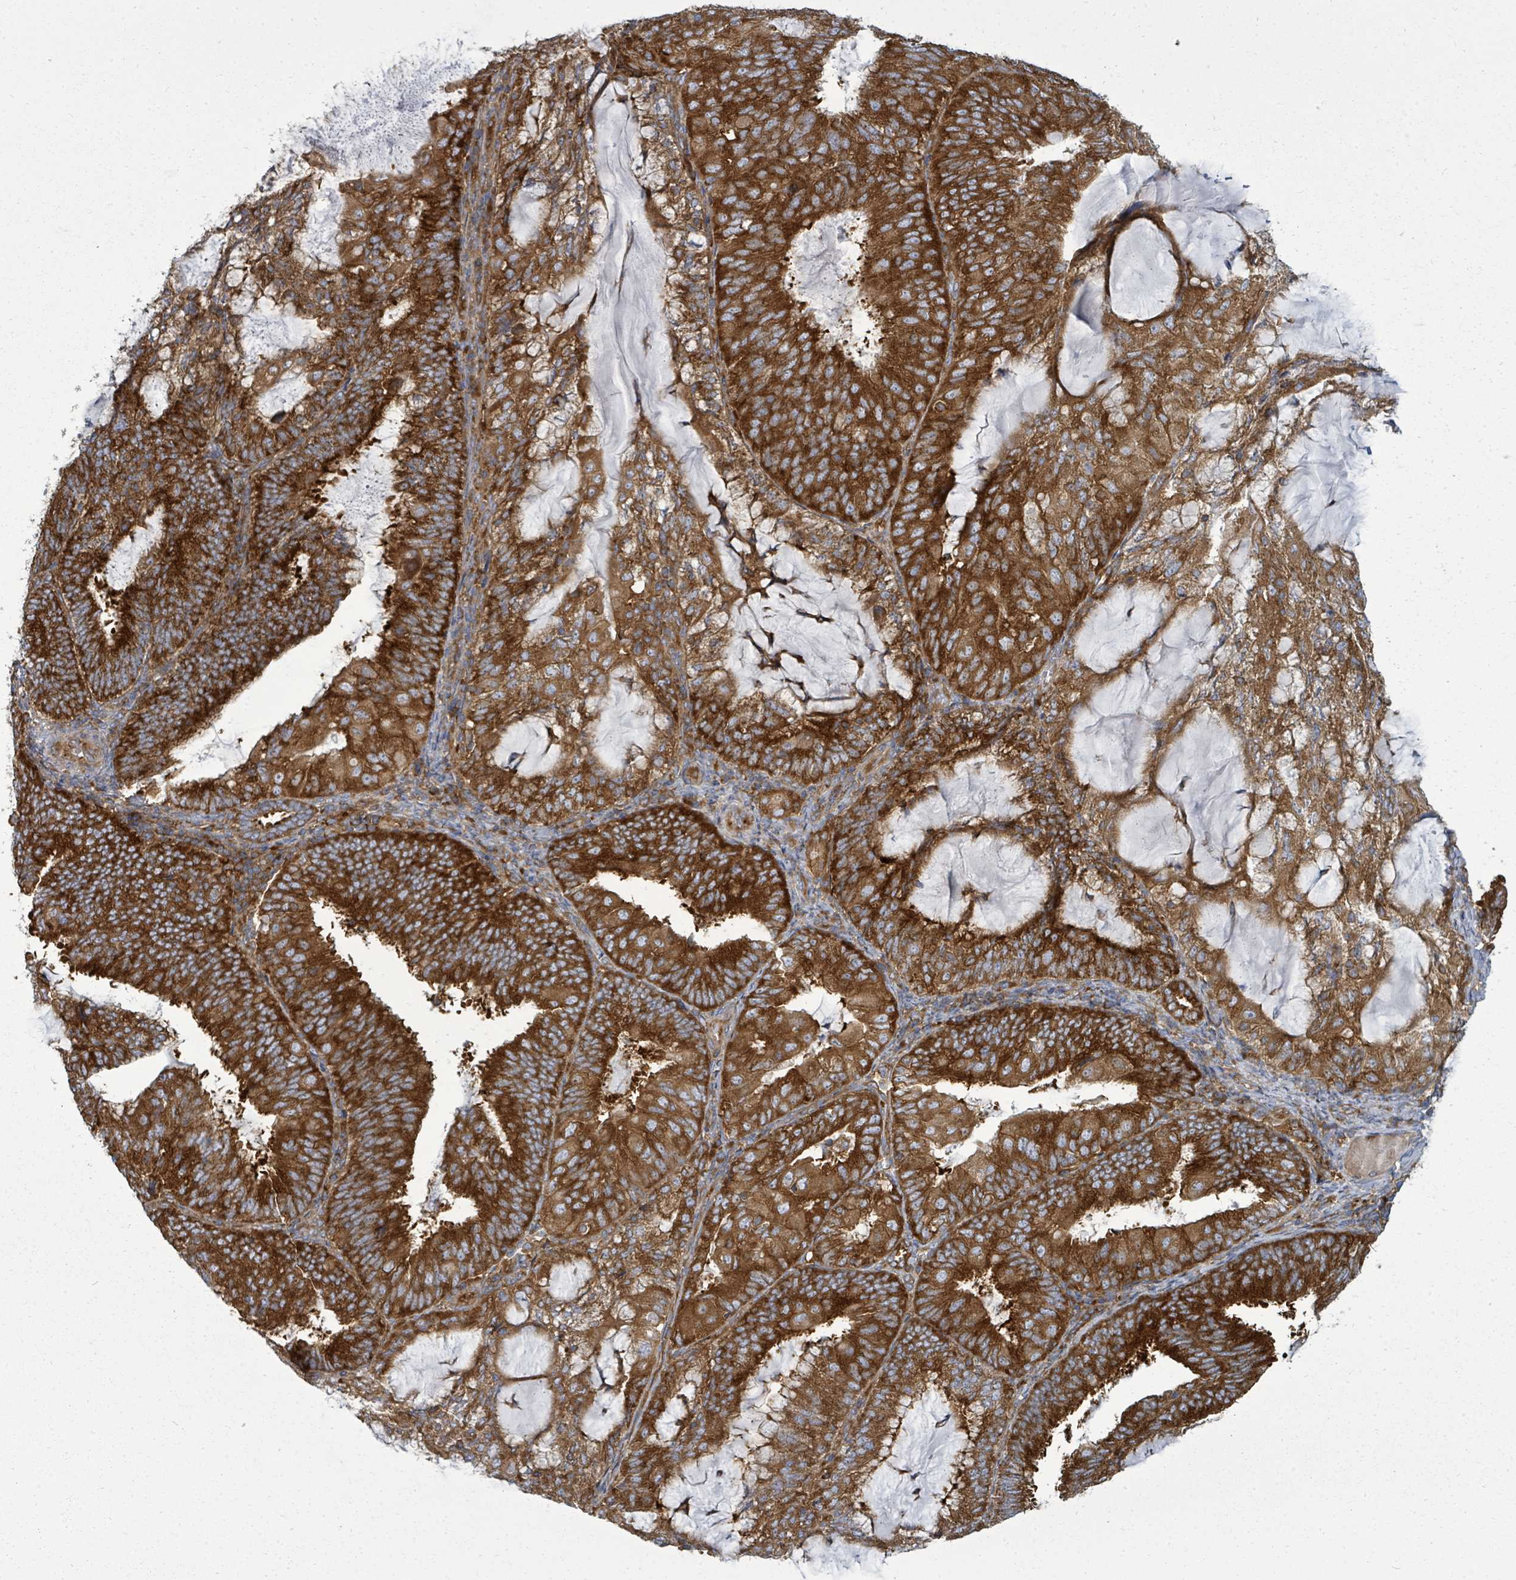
{"staining": {"intensity": "strong", "quantity": ">75%", "location": "cytoplasmic/membranous"}, "tissue": "endometrial cancer", "cell_type": "Tumor cells", "image_type": "cancer", "snomed": [{"axis": "morphology", "description": "Adenocarcinoma, NOS"}, {"axis": "topography", "description": "Endometrium"}], "caption": "A high-resolution micrograph shows IHC staining of endometrial cancer (adenocarcinoma), which shows strong cytoplasmic/membranous staining in approximately >75% of tumor cells. The staining was performed using DAB (3,3'-diaminobenzidine), with brown indicating positive protein expression. Nuclei are stained blue with hematoxylin.", "gene": "EIF3C", "patient": {"sex": "female", "age": 81}}